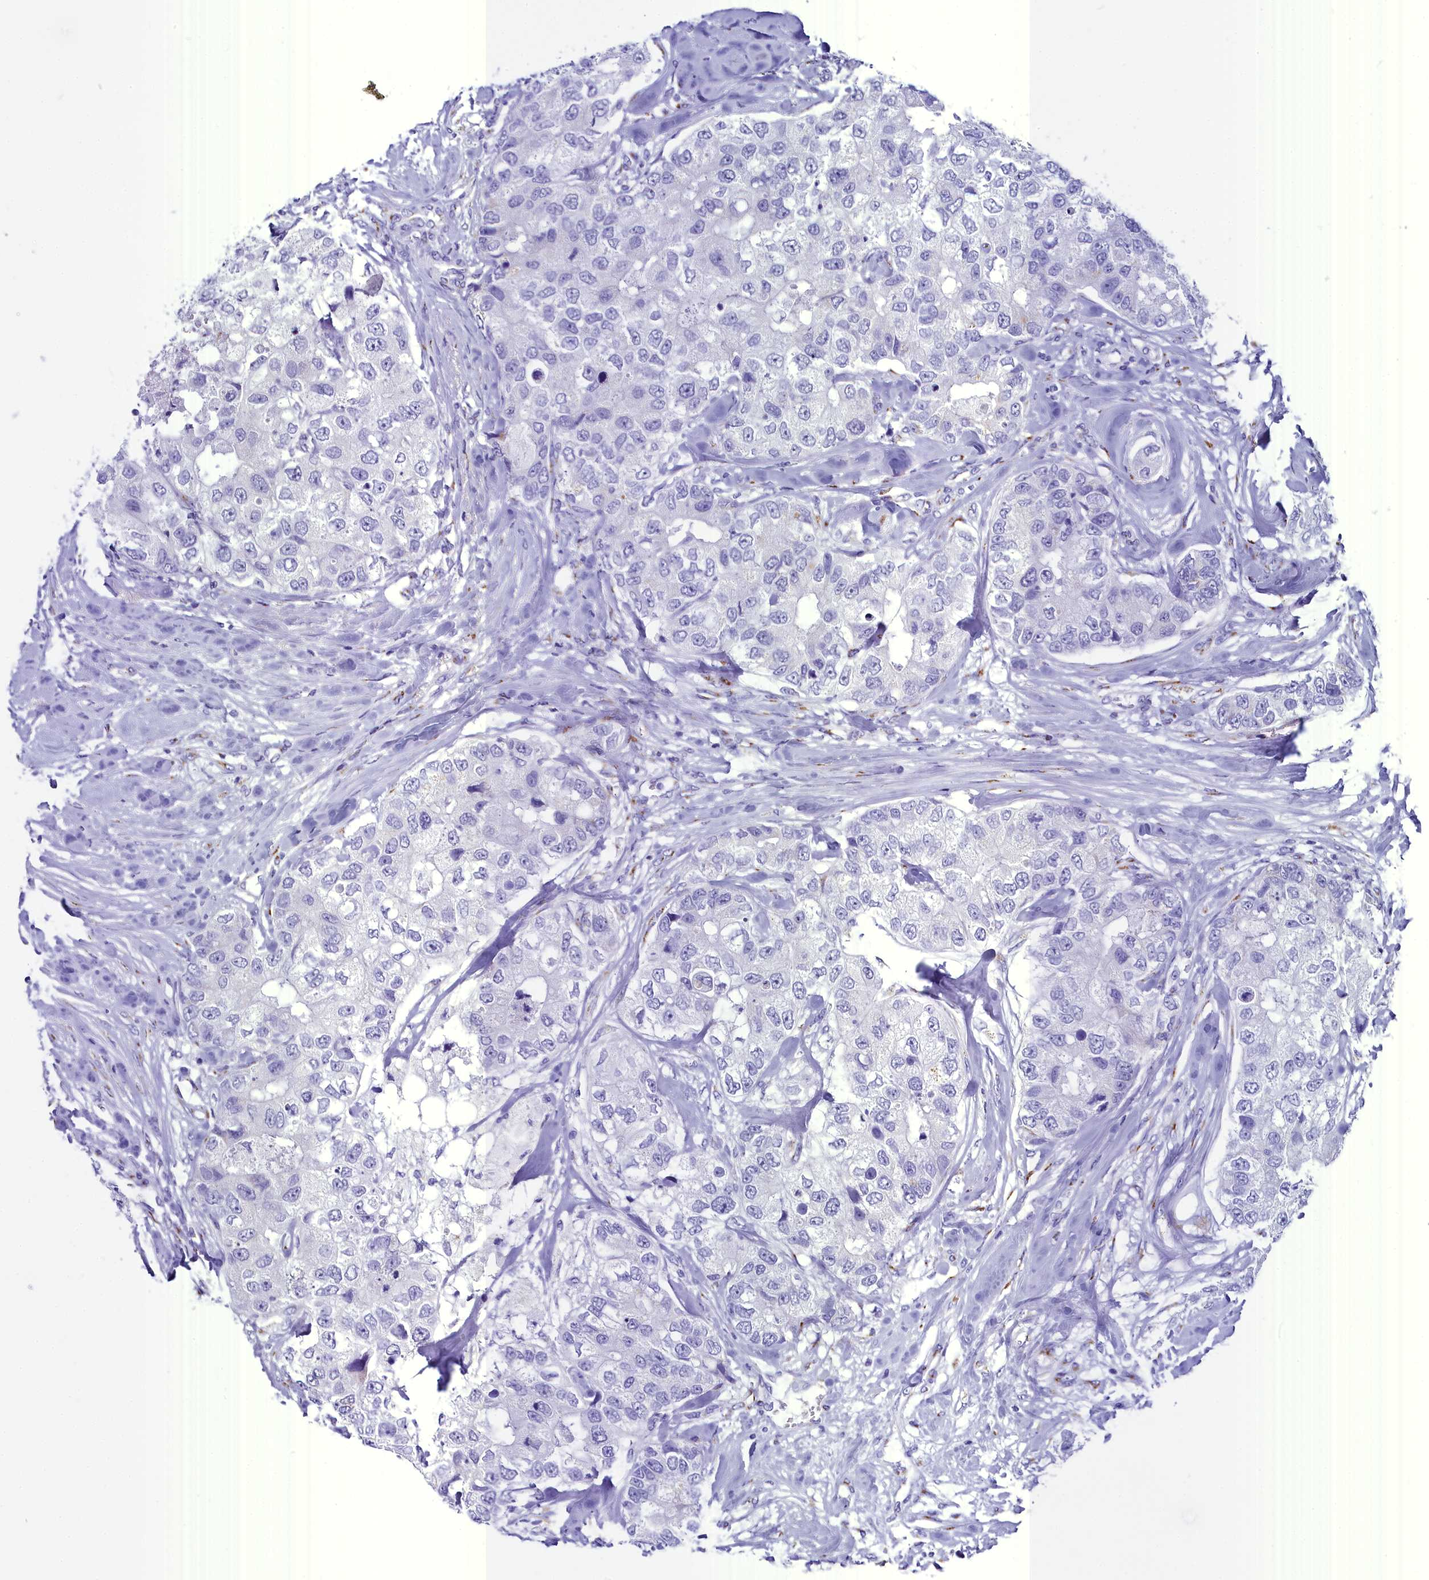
{"staining": {"intensity": "negative", "quantity": "none", "location": "none"}, "tissue": "breast cancer", "cell_type": "Tumor cells", "image_type": "cancer", "snomed": [{"axis": "morphology", "description": "Duct carcinoma"}, {"axis": "topography", "description": "Breast"}], "caption": "An immunohistochemistry histopathology image of infiltrating ductal carcinoma (breast) is shown. There is no staining in tumor cells of infiltrating ductal carcinoma (breast).", "gene": "AP3B2", "patient": {"sex": "female", "age": 62}}